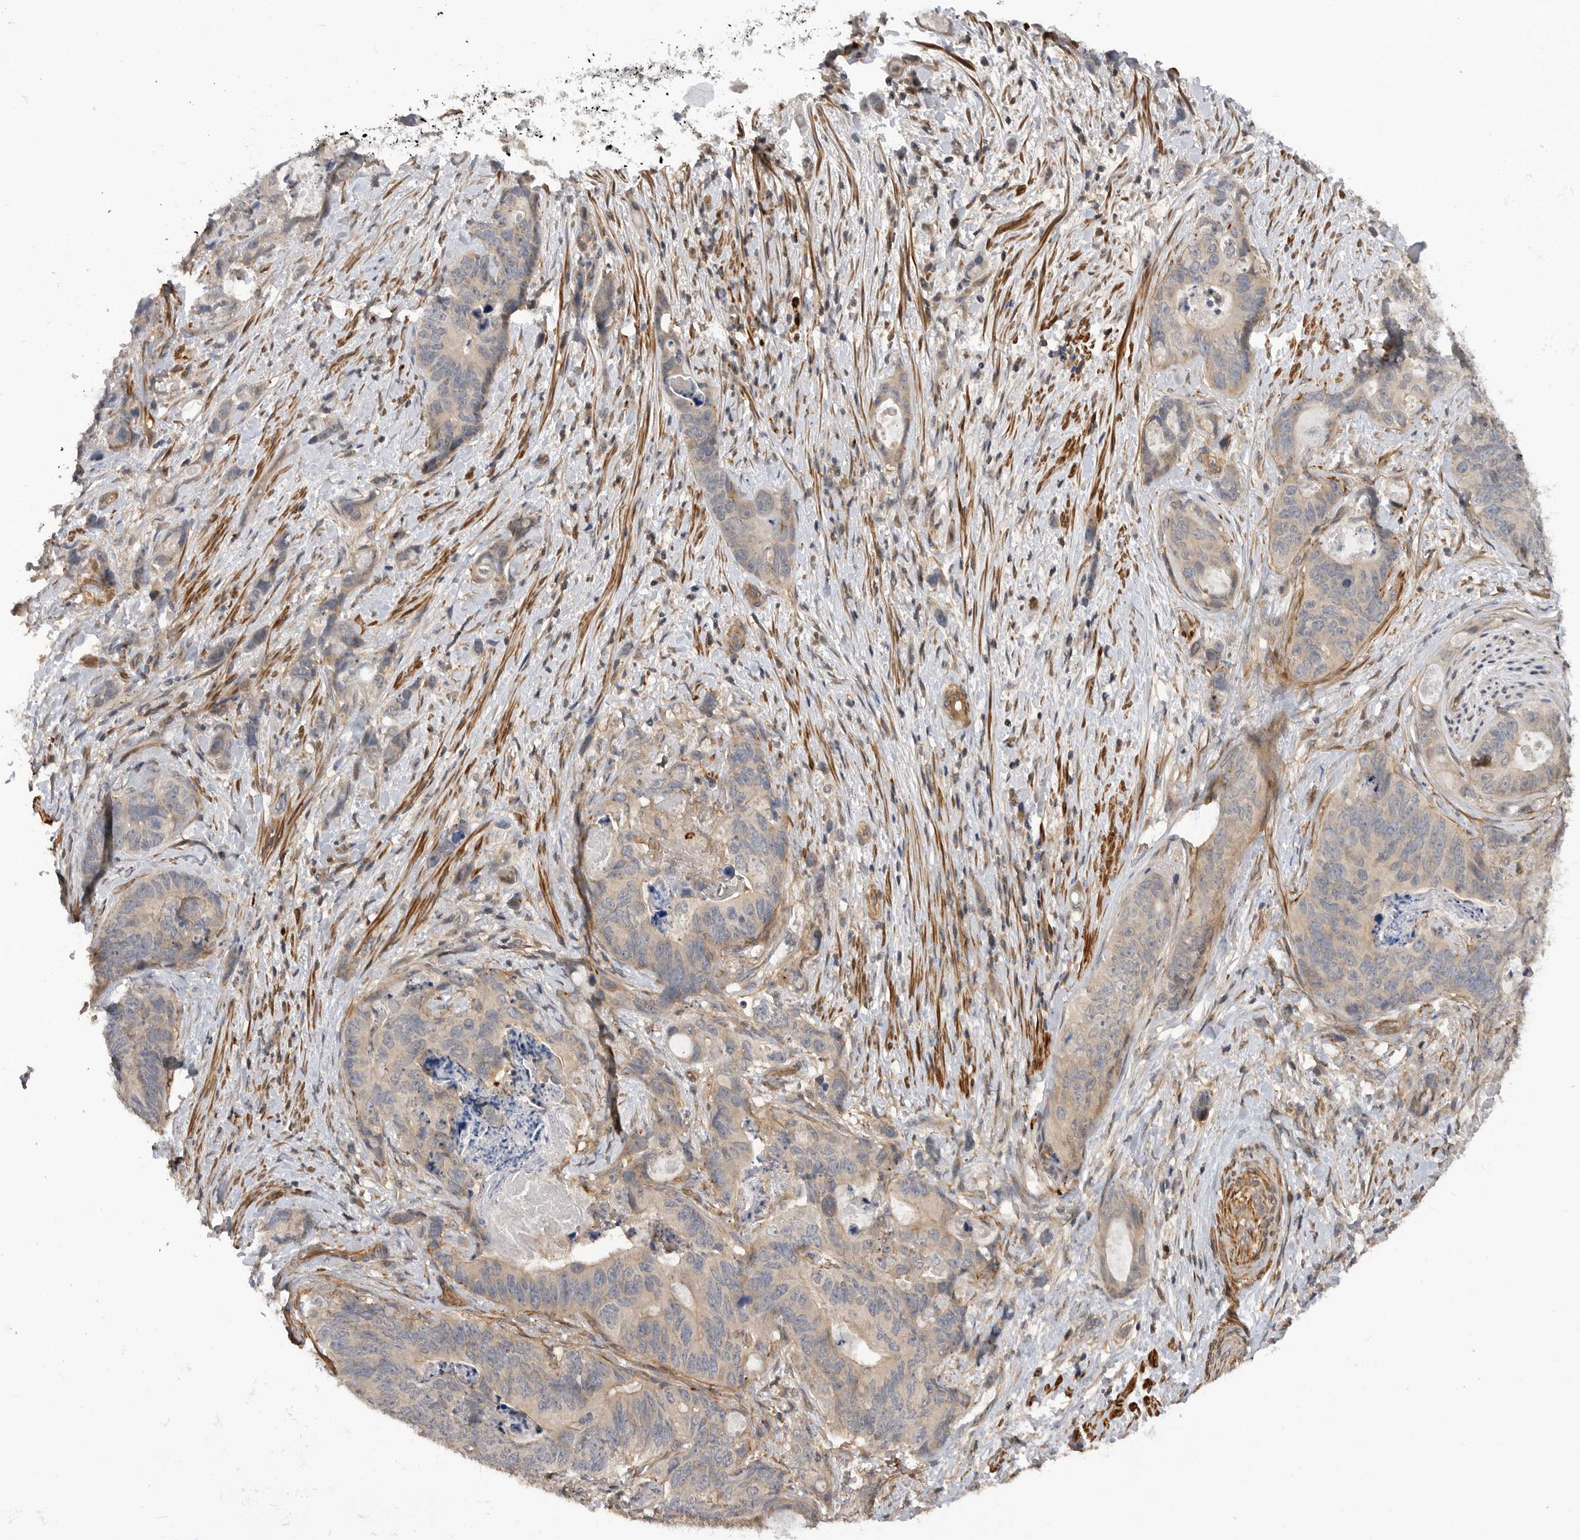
{"staining": {"intensity": "negative", "quantity": "none", "location": "none"}, "tissue": "stomach cancer", "cell_type": "Tumor cells", "image_type": "cancer", "snomed": [{"axis": "morphology", "description": "Normal tissue, NOS"}, {"axis": "morphology", "description": "Adenocarcinoma, NOS"}, {"axis": "topography", "description": "Stomach"}], "caption": "This micrograph is of stomach adenocarcinoma stained with IHC to label a protein in brown with the nuclei are counter-stained blue. There is no positivity in tumor cells.", "gene": "TRIM56", "patient": {"sex": "female", "age": 89}}